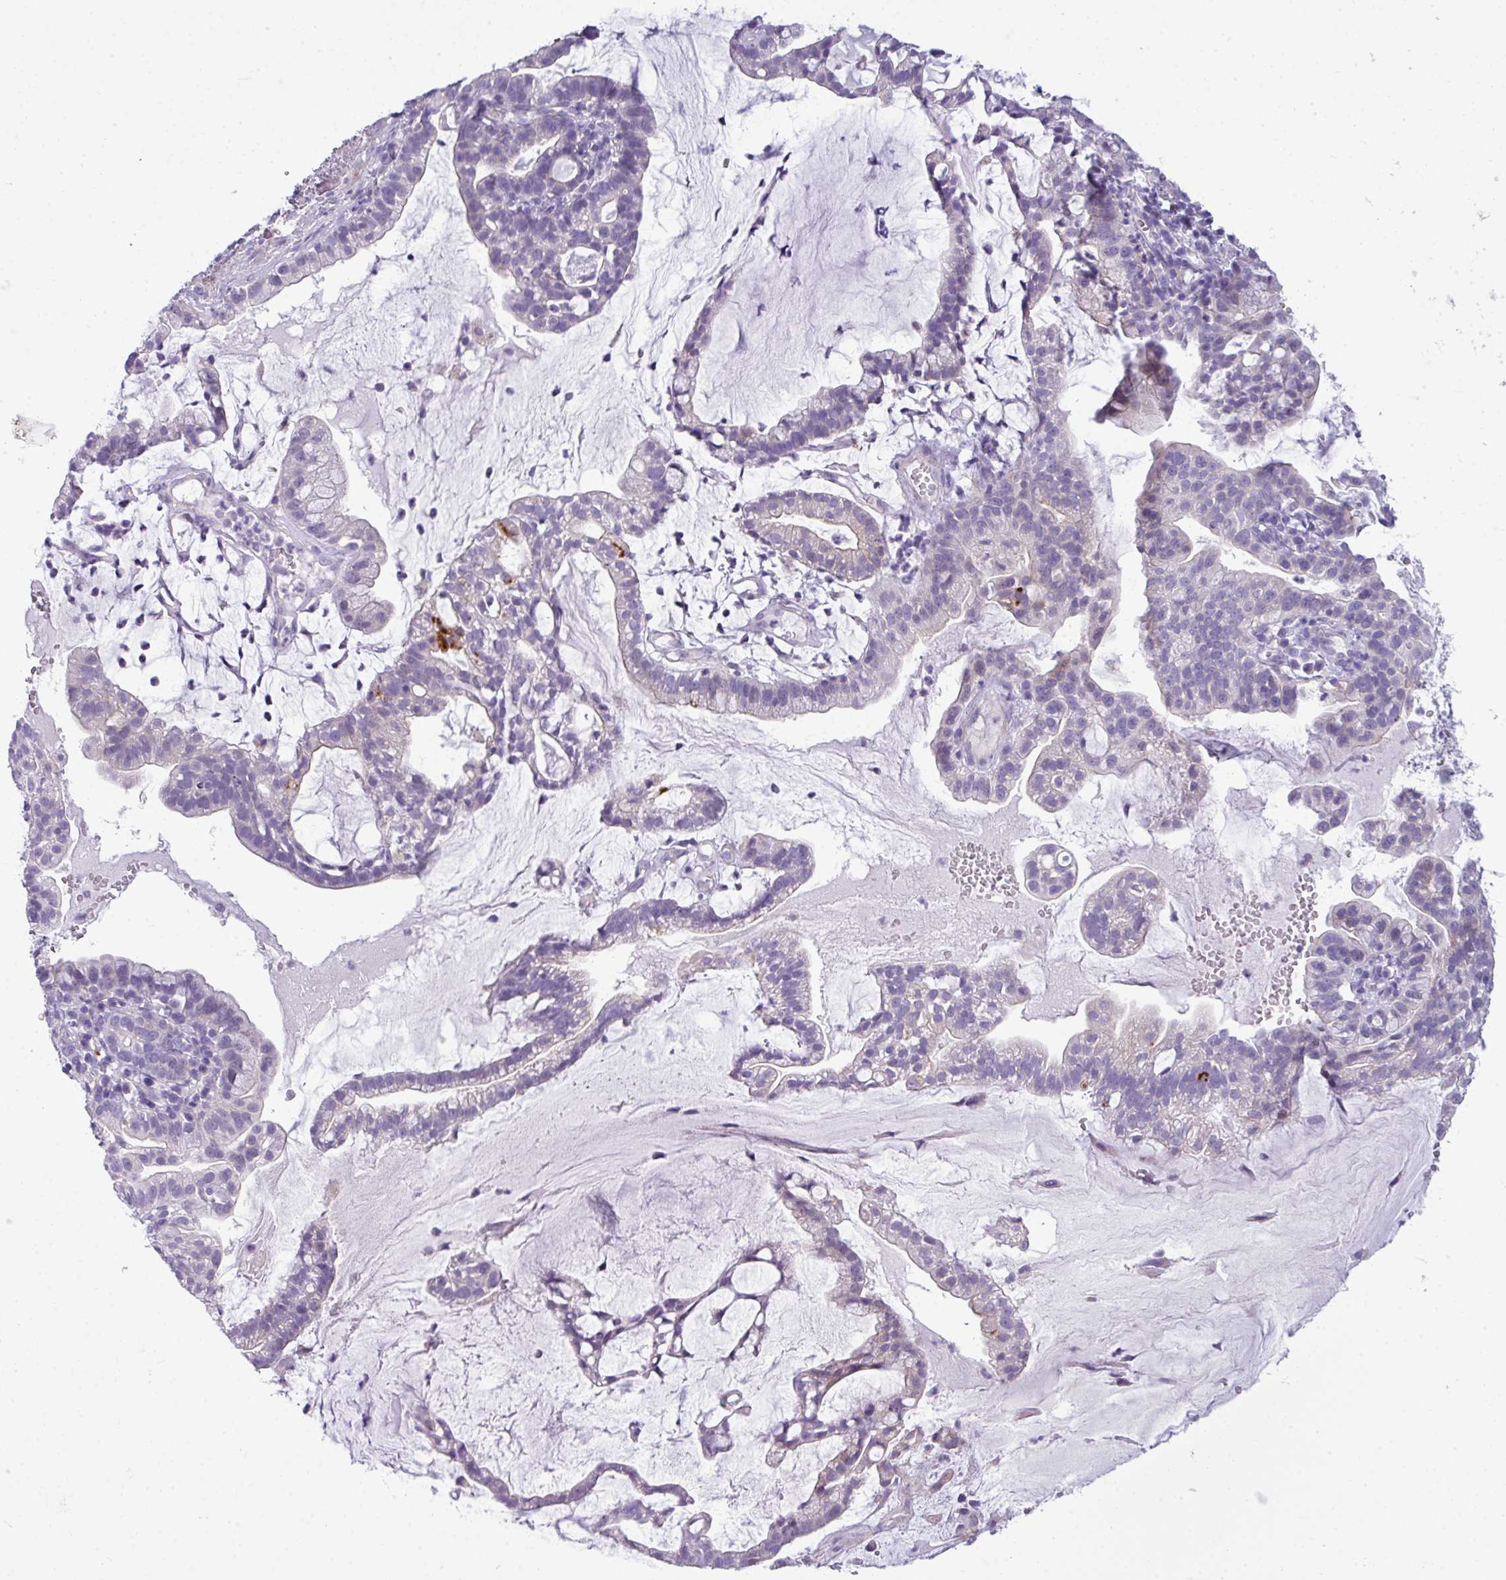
{"staining": {"intensity": "negative", "quantity": "none", "location": "none"}, "tissue": "cervical cancer", "cell_type": "Tumor cells", "image_type": "cancer", "snomed": [{"axis": "morphology", "description": "Adenocarcinoma, NOS"}, {"axis": "topography", "description": "Cervix"}], "caption": "High magnification brightfield microscopy of cervical cancer stained with DAB (3,3'-diaminobenzidine) (brown) and counterstained with hematoxylin (blue): tumor cells show no significant staining.", "gene": "ABCC5", "patient": {"sex": "female", "age": 41}}